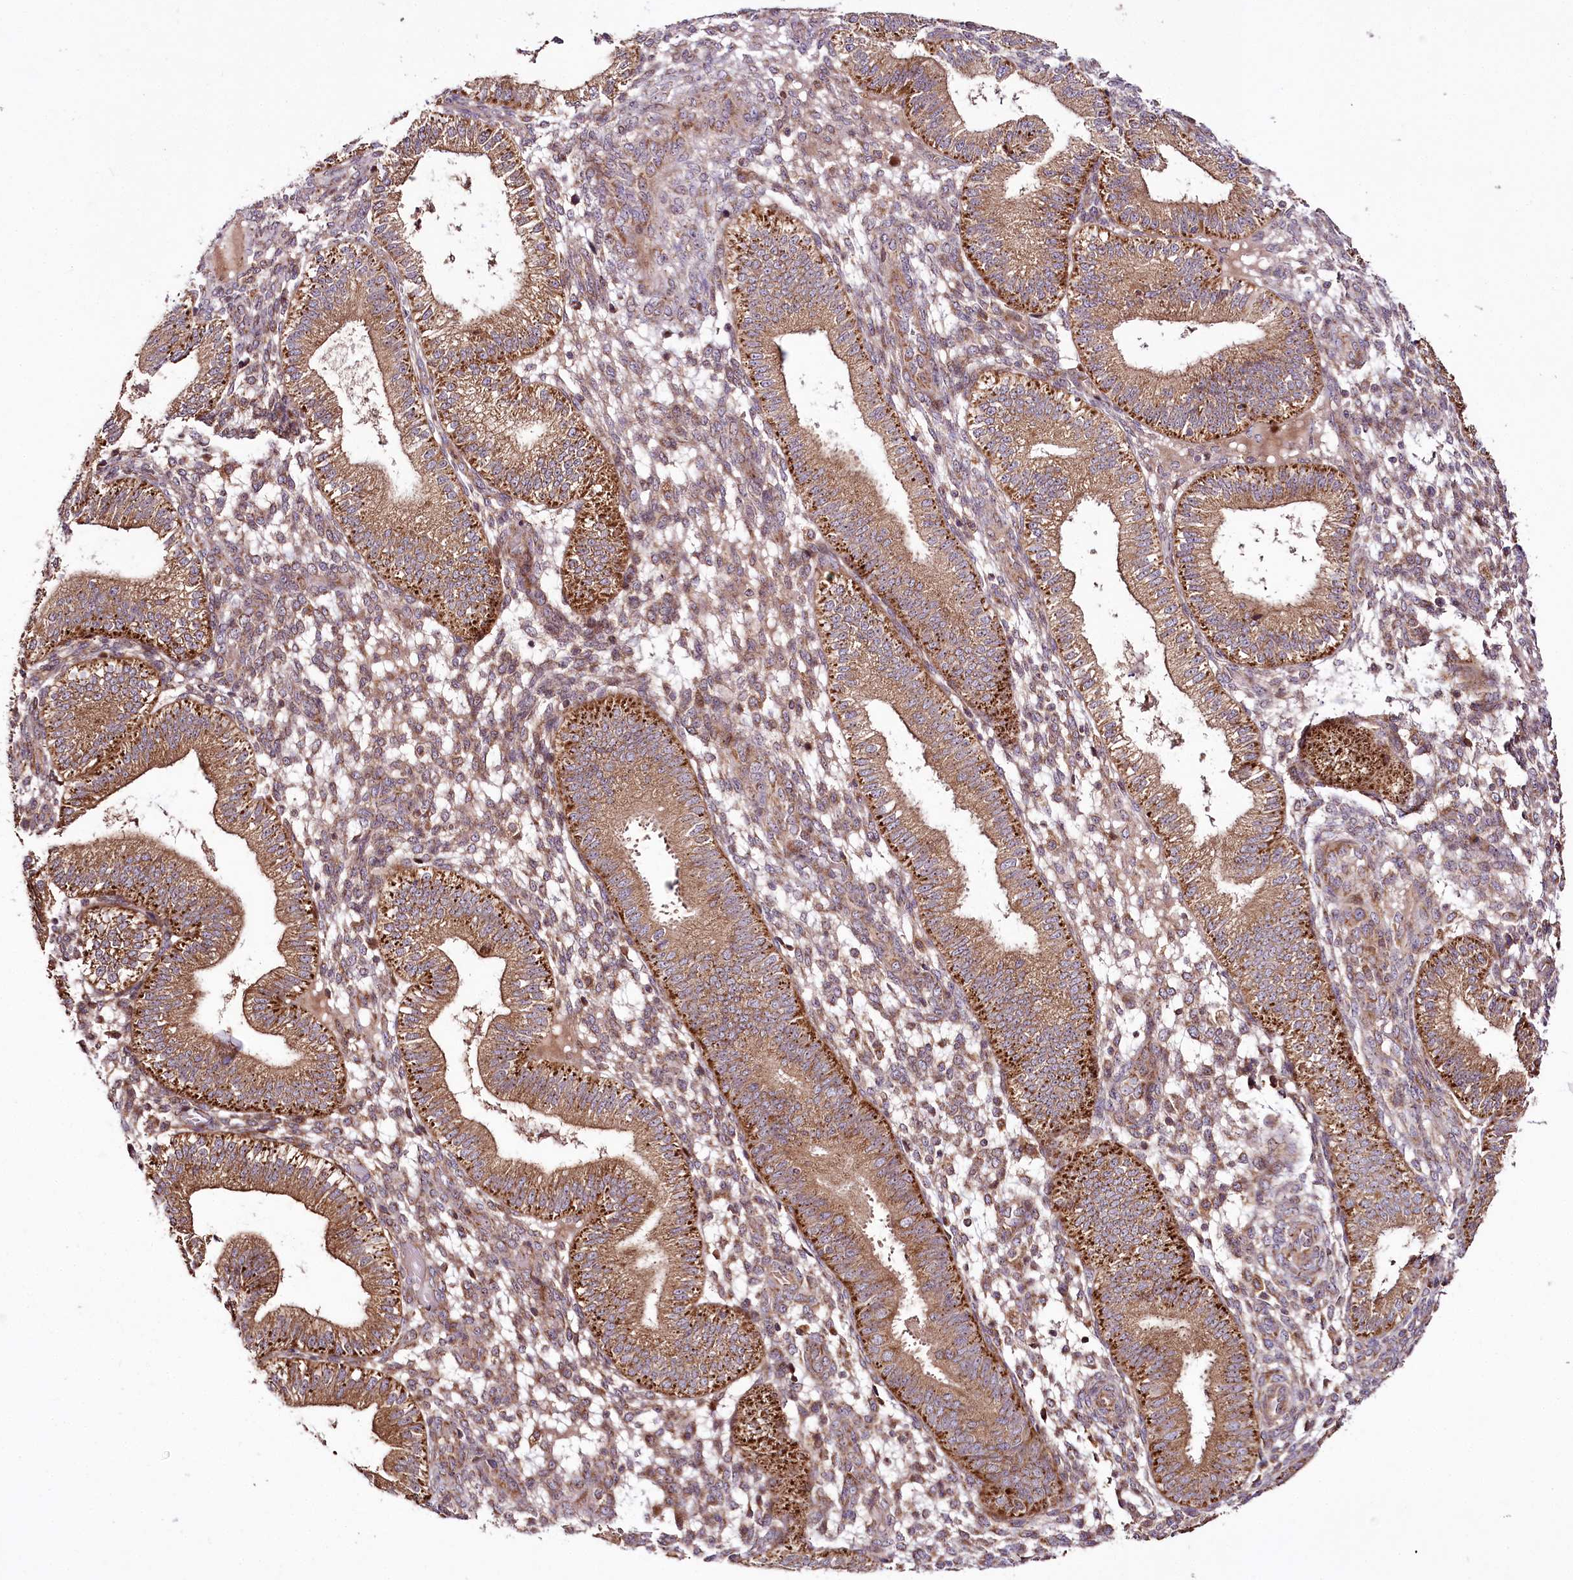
{"staining": {"intensity": "moderate", "quantity": "25%-75%", "location": "cytoplasmic/membranous"}, "tissue": "endometrium", "cell_type": "Cells in endometrial stroma", "image_type": "normal", "snomed": [{"axis": "morphology", "description": "Normal tissue, NOS"}, {"axis": "topography", "description": "Endometrium"}], "caption": "Normal endometrium exhibits moderate cytoplasmic/membranous positivity in approximately 25%-75% of cells in endometrial stroma, visualized by immunohistochemistry.", "gene": "RAB7A", "patient": {"sex": "female", "age": 39}}